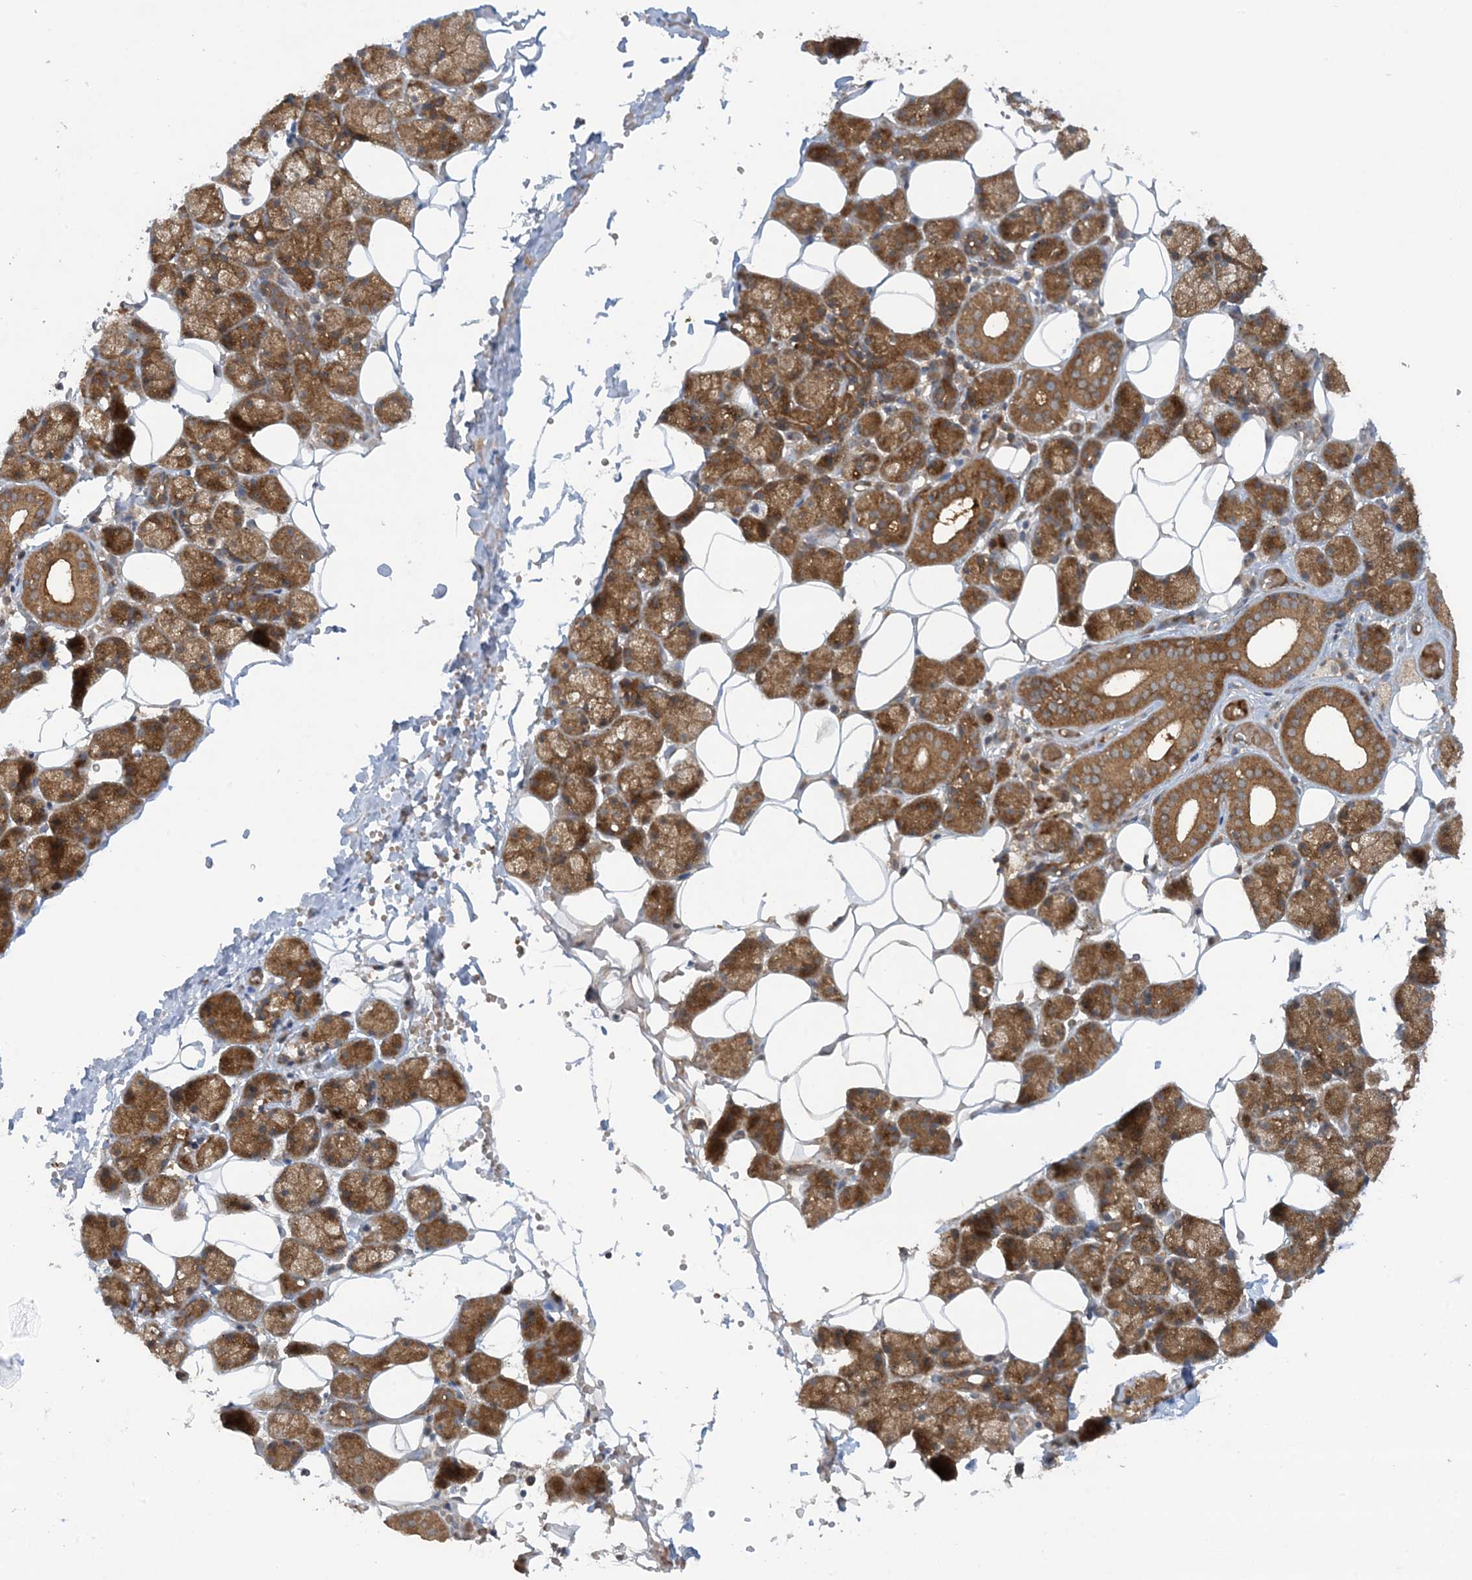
{"staining": {"intensity": "moderate", "quantity": "25%-75%", "location": "cytoplasmic/membranous"}, "tissue": "salivary gland", "cell_type": "Glandular cells", "image_type": "normal", "snomed": [{"axis": "morphology", "description": "Normal tissue, NOS"}, {"axis": "topography", "description": "Salivary gland"}], "caption": "Protein analysis of unremarkable salivary gland shows moderate cytoplasmic/membranous expression in about 25%-75% of glandular cells. Nuclei are stained in blue.", "gene": "STAM2", "patient": {"sex": "female", "age": 33}}